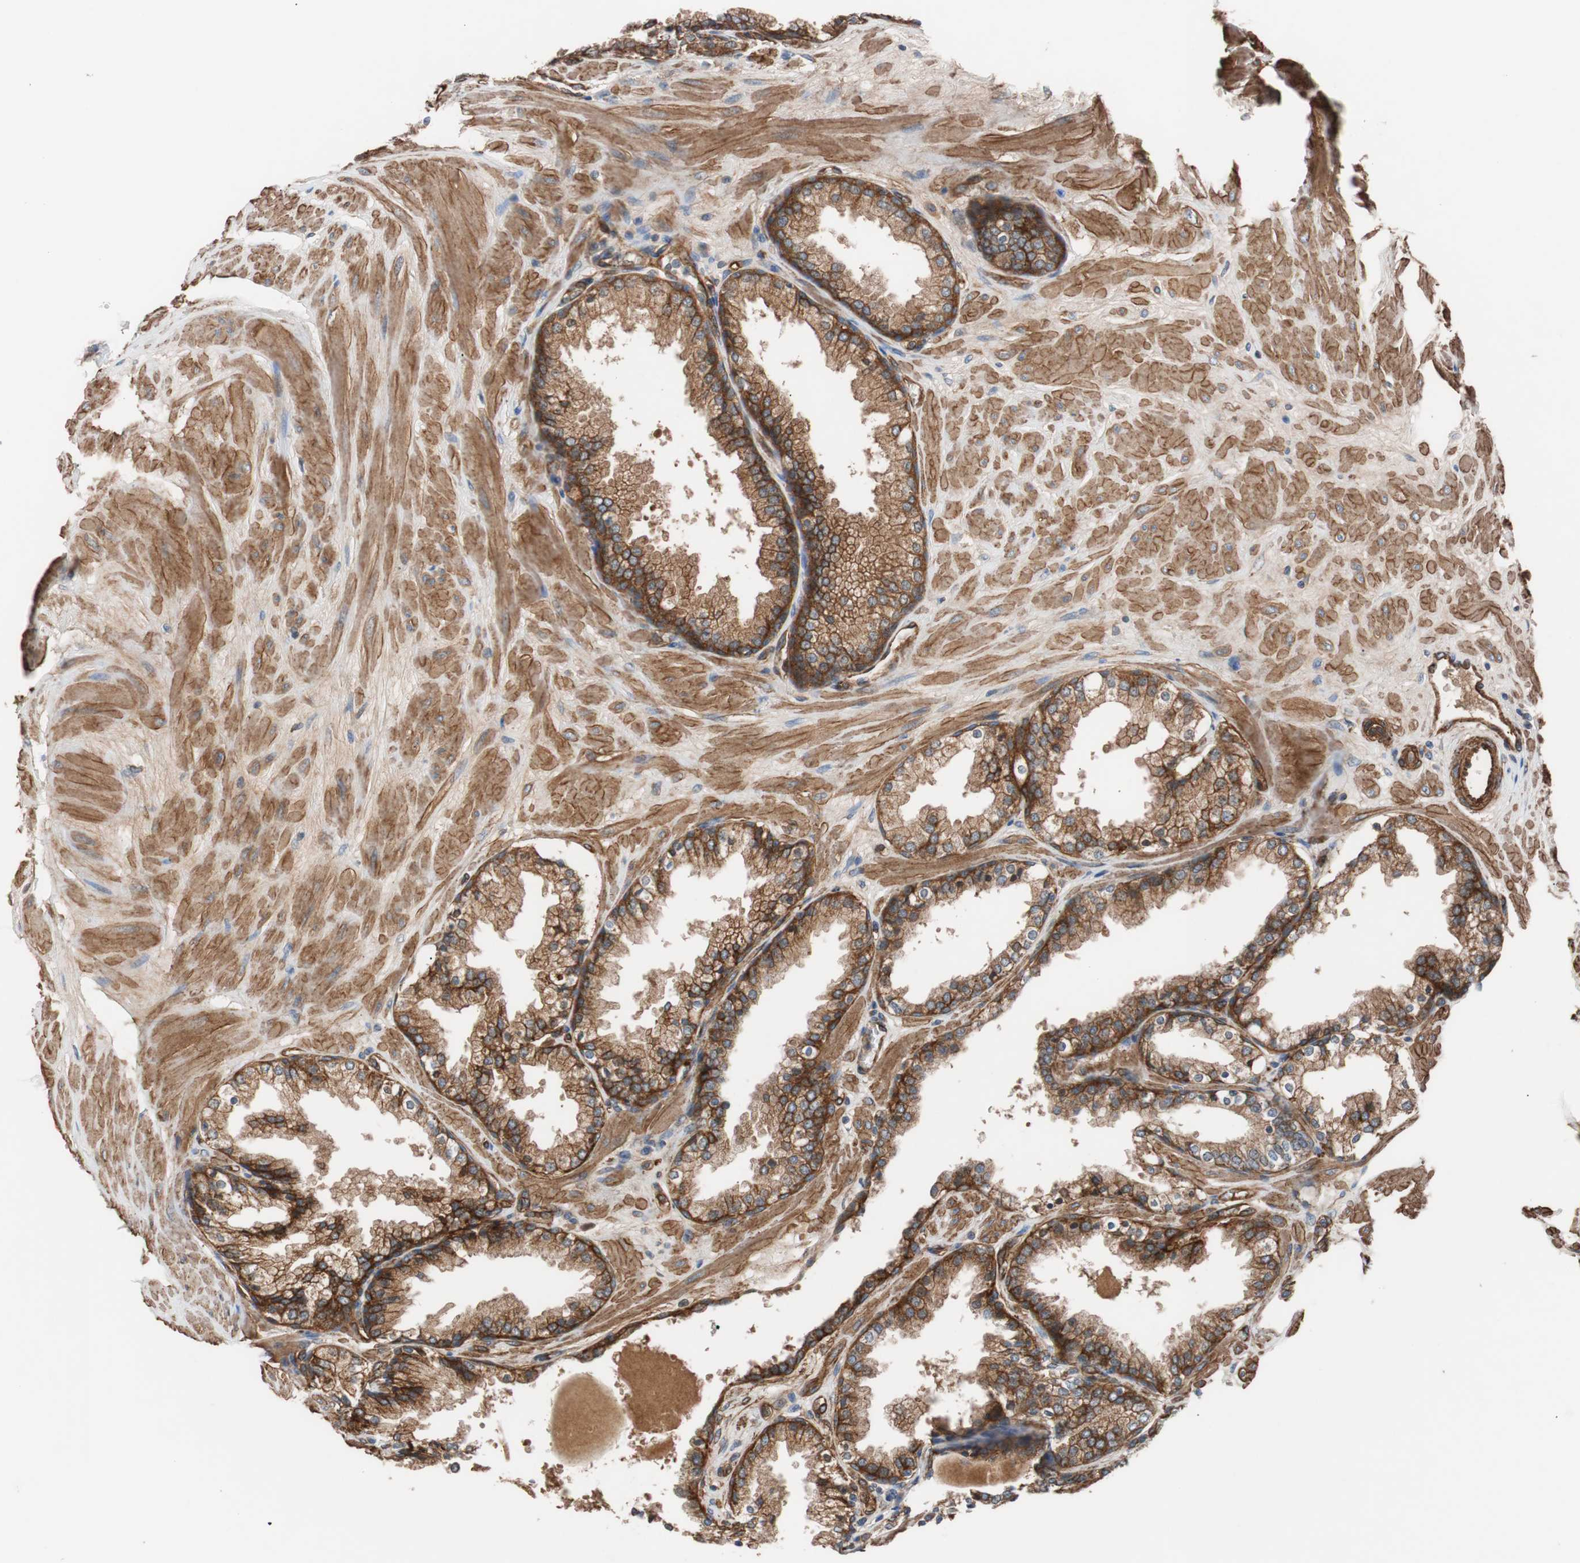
{"staining": {"intensity": "strong", "quantity": ">75%", "location": "cytoplasmic/membranous"}, "tissue": "prostate", "cell_type": "Glandular cells", "image_type": "normal", "snomed": [{"axis": "morphology", "description": "Normal tissue, NOS"}, {"axis": "topography", "description": "Prostate"}], "caption": "Immunohistochemical staining of normal prostate displays high levels of strong cytoplasmic/membranous staining in approximately >75% of glandular cells.", "gene": "SPINT1", "patient": {"sex": "male", "age": 51}}